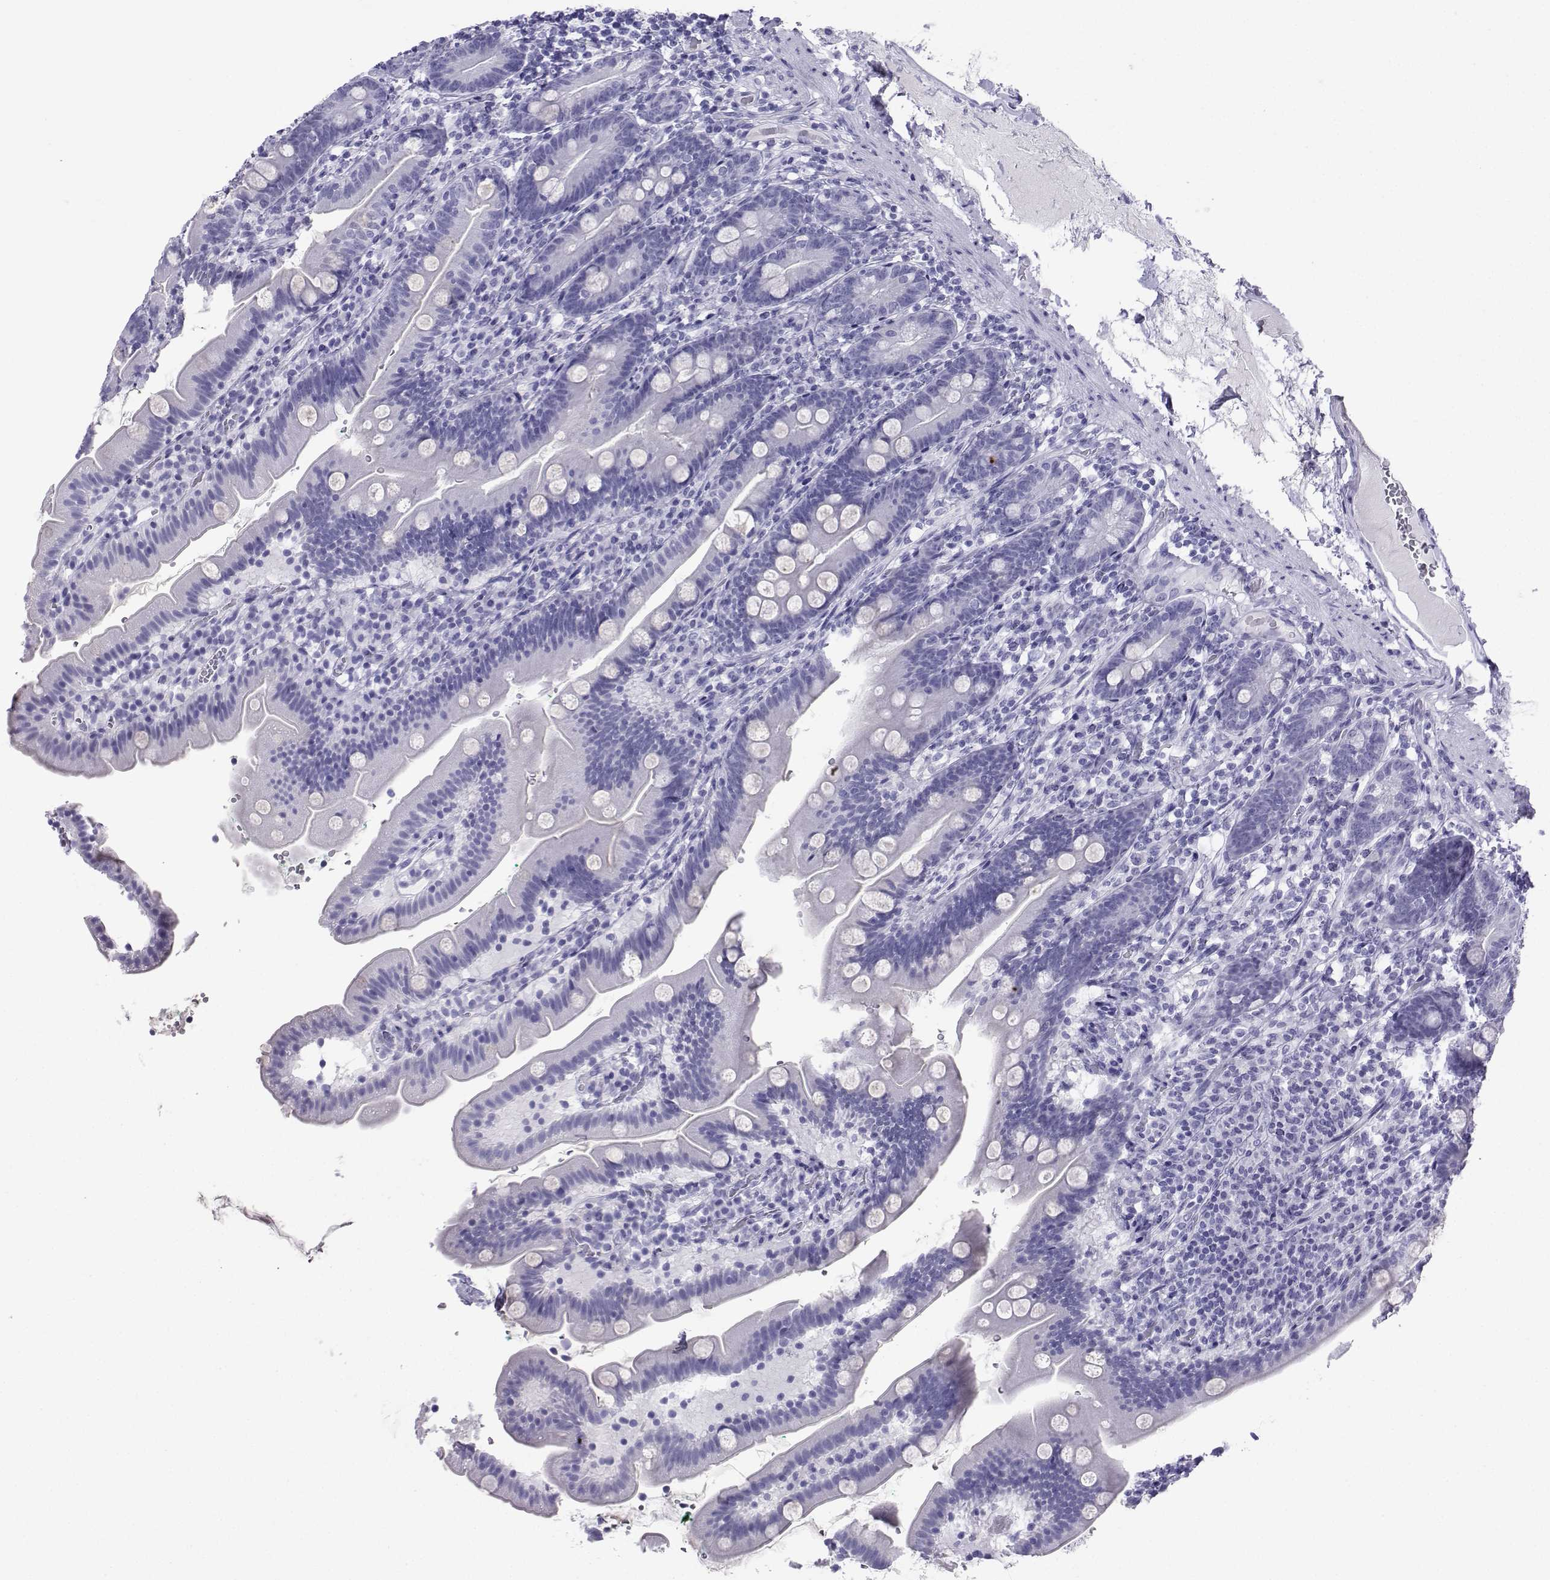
{"staining": {"intensity": "negative", "quantity": "none", "location": "none"}, "tissue": "duodenum", "cell_type": "Glandular cells", "image_type": "normal", "snomed": [{"axis": "morphology", "description": "Normal tissue, NOS"}, {"axis": "topography", "description": "Duodenum"}], "caption": "Immunohistochemistry (IHC) of unremarkable human duodenum reveals no staining in glandular cells. (DAB (3,3'-diaminobenzidine) immunohistochemistry with hematoxylin counter stain).", "gene": "LORICRIN", "patient": {"sex": "female", "age": 67}}